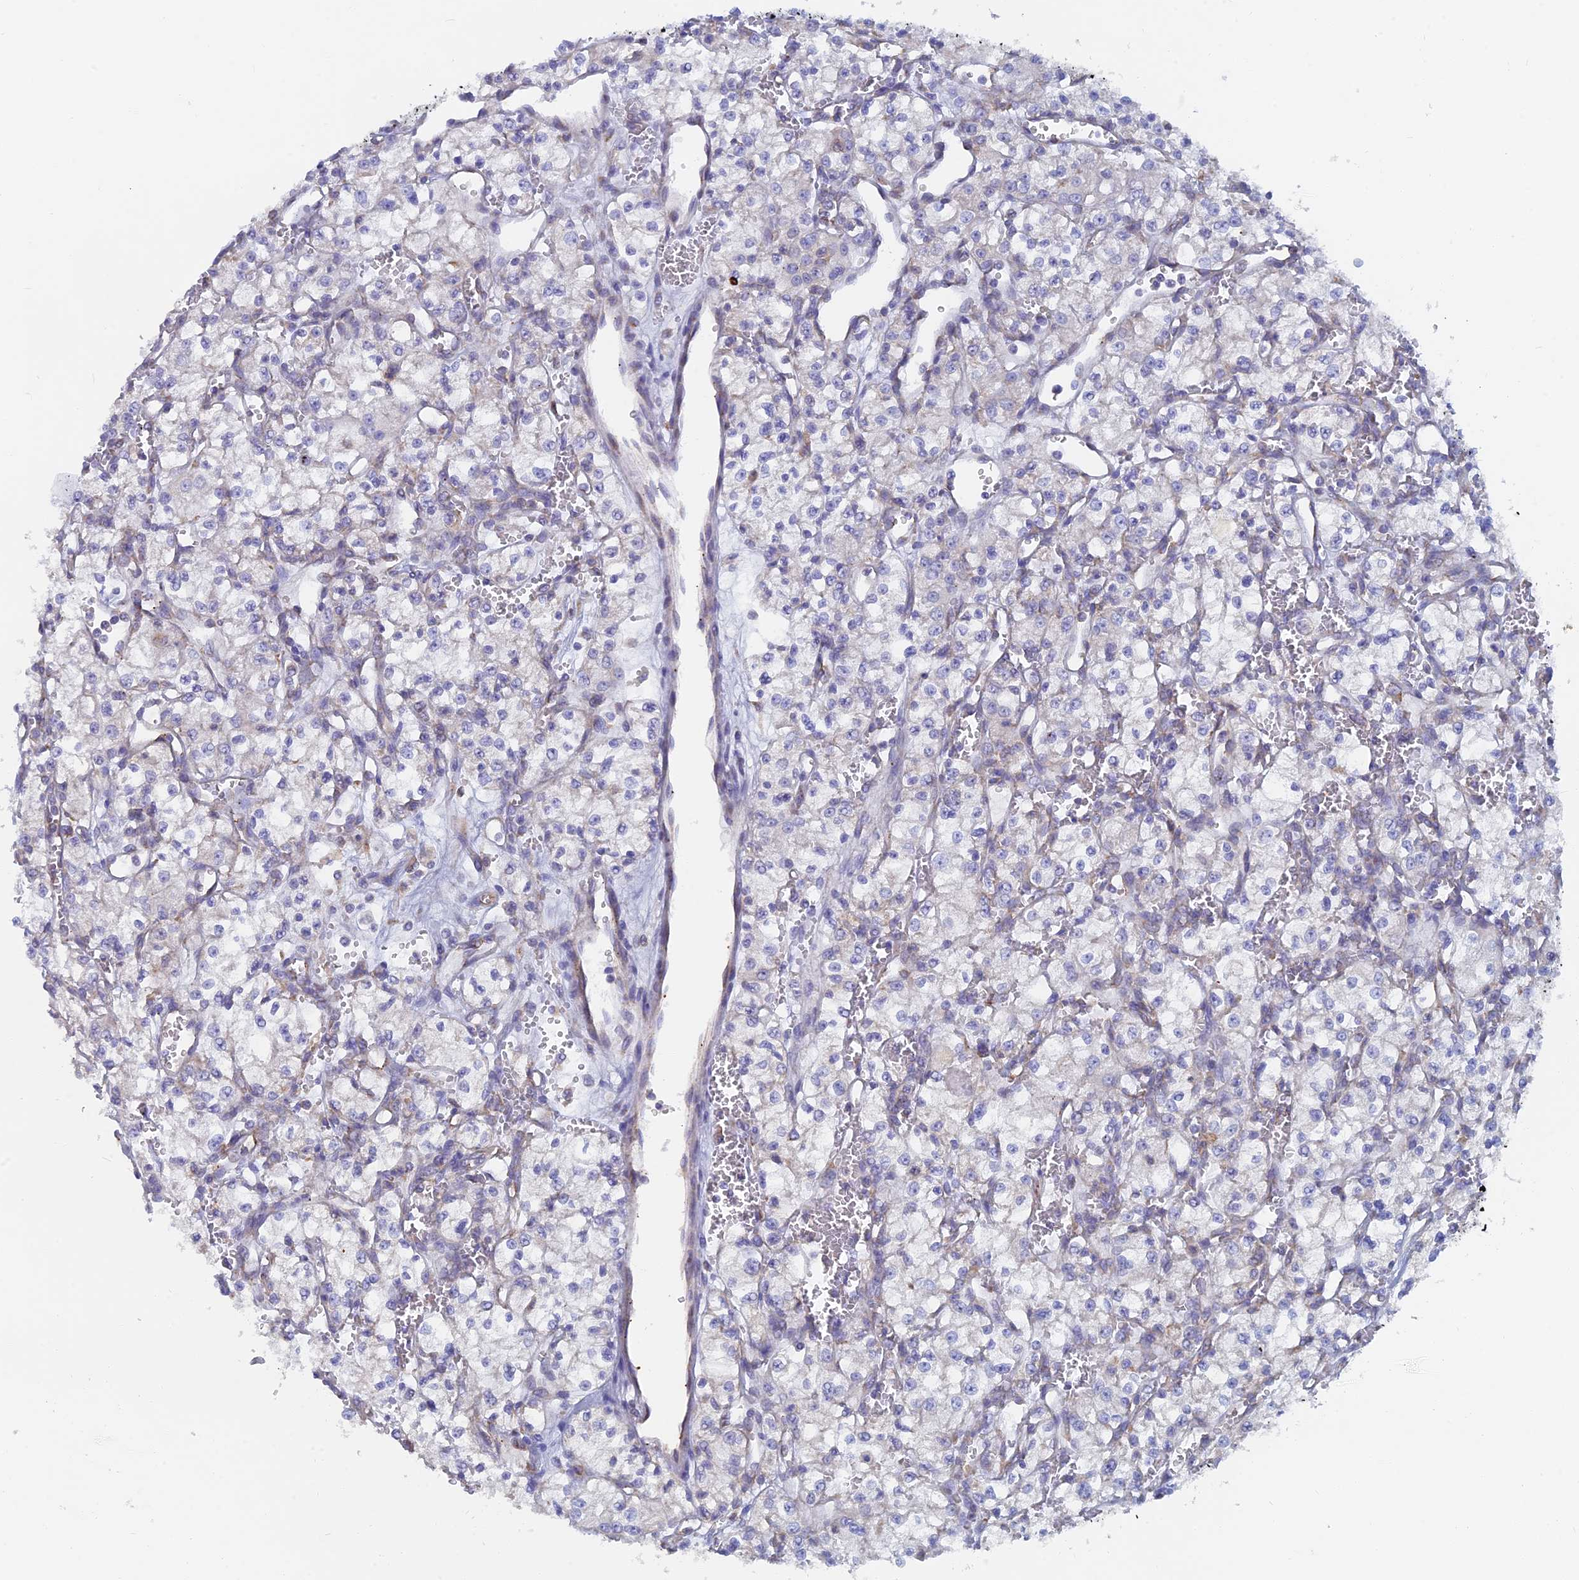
{"staining": {"intensity": "negative", "quantity": "none", "location": "none"}, "tissue": "renal cancer", "cell_type": "Tumor cells", "image_type": "cancer", "snomed": [{"axis": "morphology", "description": "Adenocarcinoma, NOS"}, {"axis": "topography", "description": "Kidney"}], "caption": "There is no significant positivity in tumor cells of renal adenocarcinoma. (DAB (3,3'-diaminobenzidine) IHC visualized using brightfield microscopy, high magnification).", "gene": "WDR35", "patient": {"sex": "male", "age": 59}}